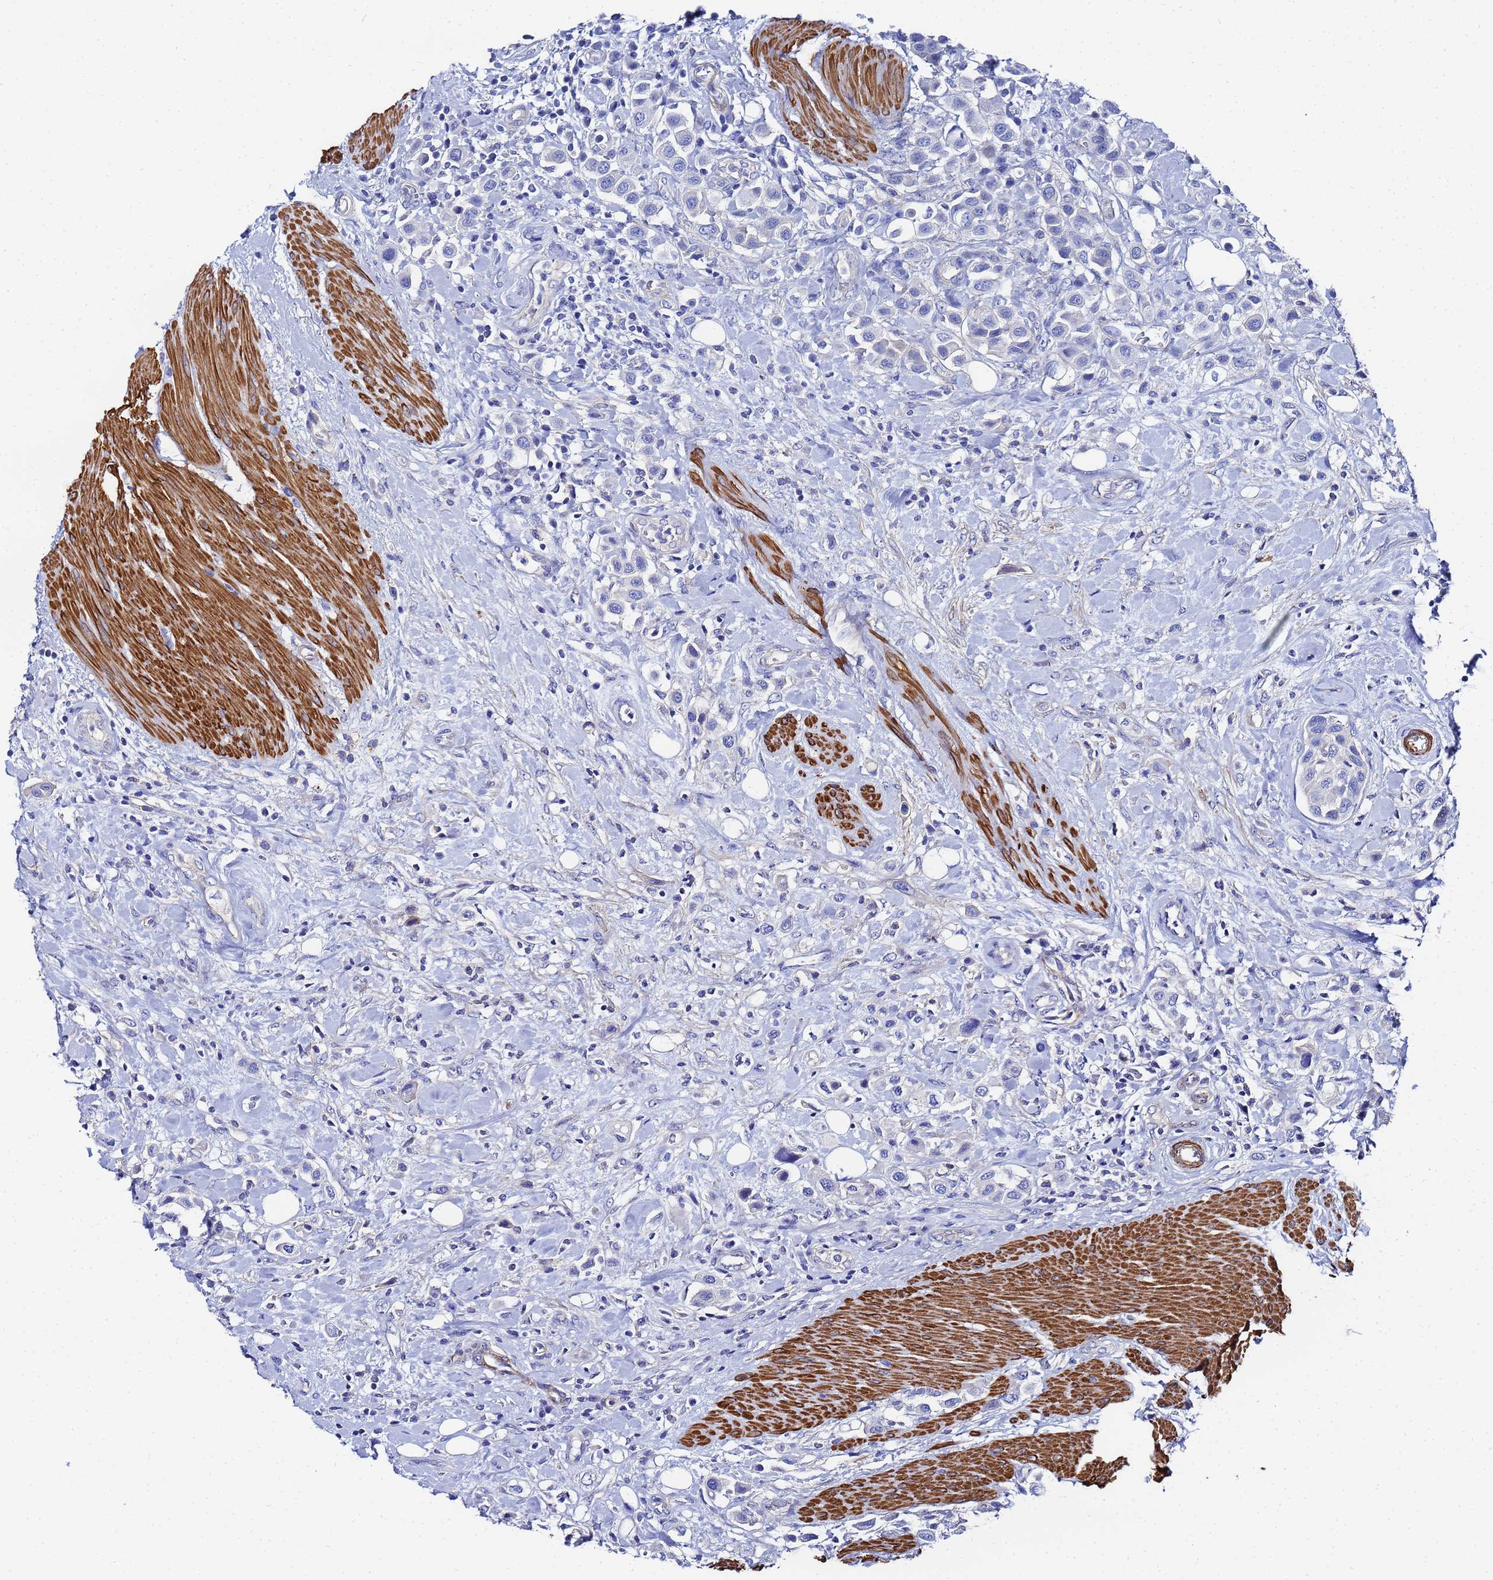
{"staining": {"intensity": "negative", "quantity": "none", "location": "none"}, "tissue": "urothelial cancer", "cell_type": "Tumor cells", "image_type": "cancer", "snomed": [{"axis": "morphology", "description": "Urothelial carcinoma, High grade"}, {"axis": "topography", "description": "Urinary bladder"}], "caption": "An IHC photomicrograph of urothelial cancer is shown. There is no staining in tumor cells of urothelial cancer.", "gene": "RAB39B", "patient": {"sex": "male", "age": 50}}